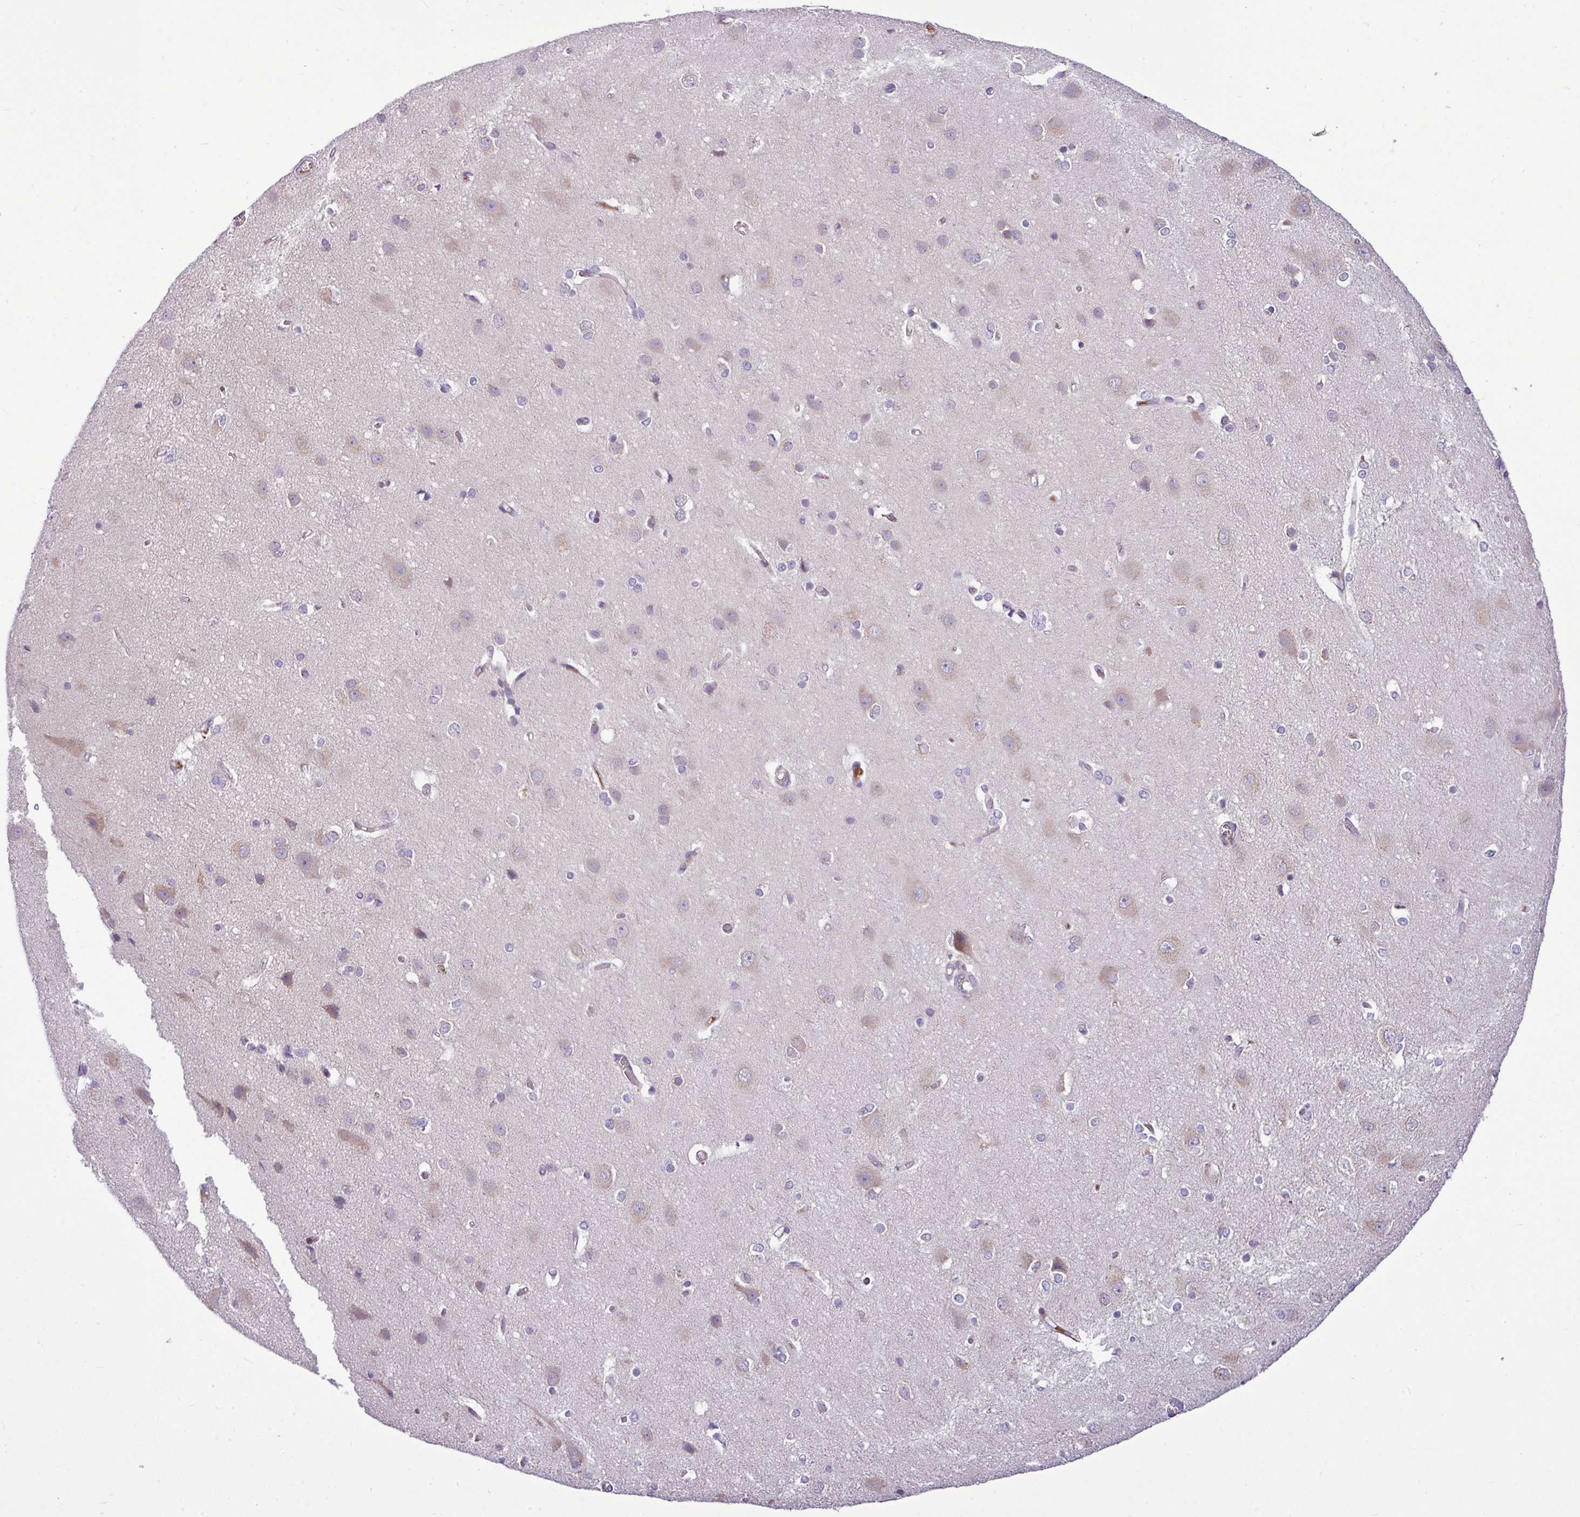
{"staining": {"intensity": "negative", "quantity": "none", "location": "none"}, "tissue": "cerebral cortex", "cell_type": "Endothelial cells", "image_type": "normal", "snomed": [{"axis": "morphology", "description": "Normal tissue, NOS"}, {"axis": "topography", "description": "Cerebral cortex"}], "caption": "IHC of normal human cerebral cortex reveals no staining in endothelial cells.", "gene": "IL17A", "patient": {"sex": "male", "age": 37}}